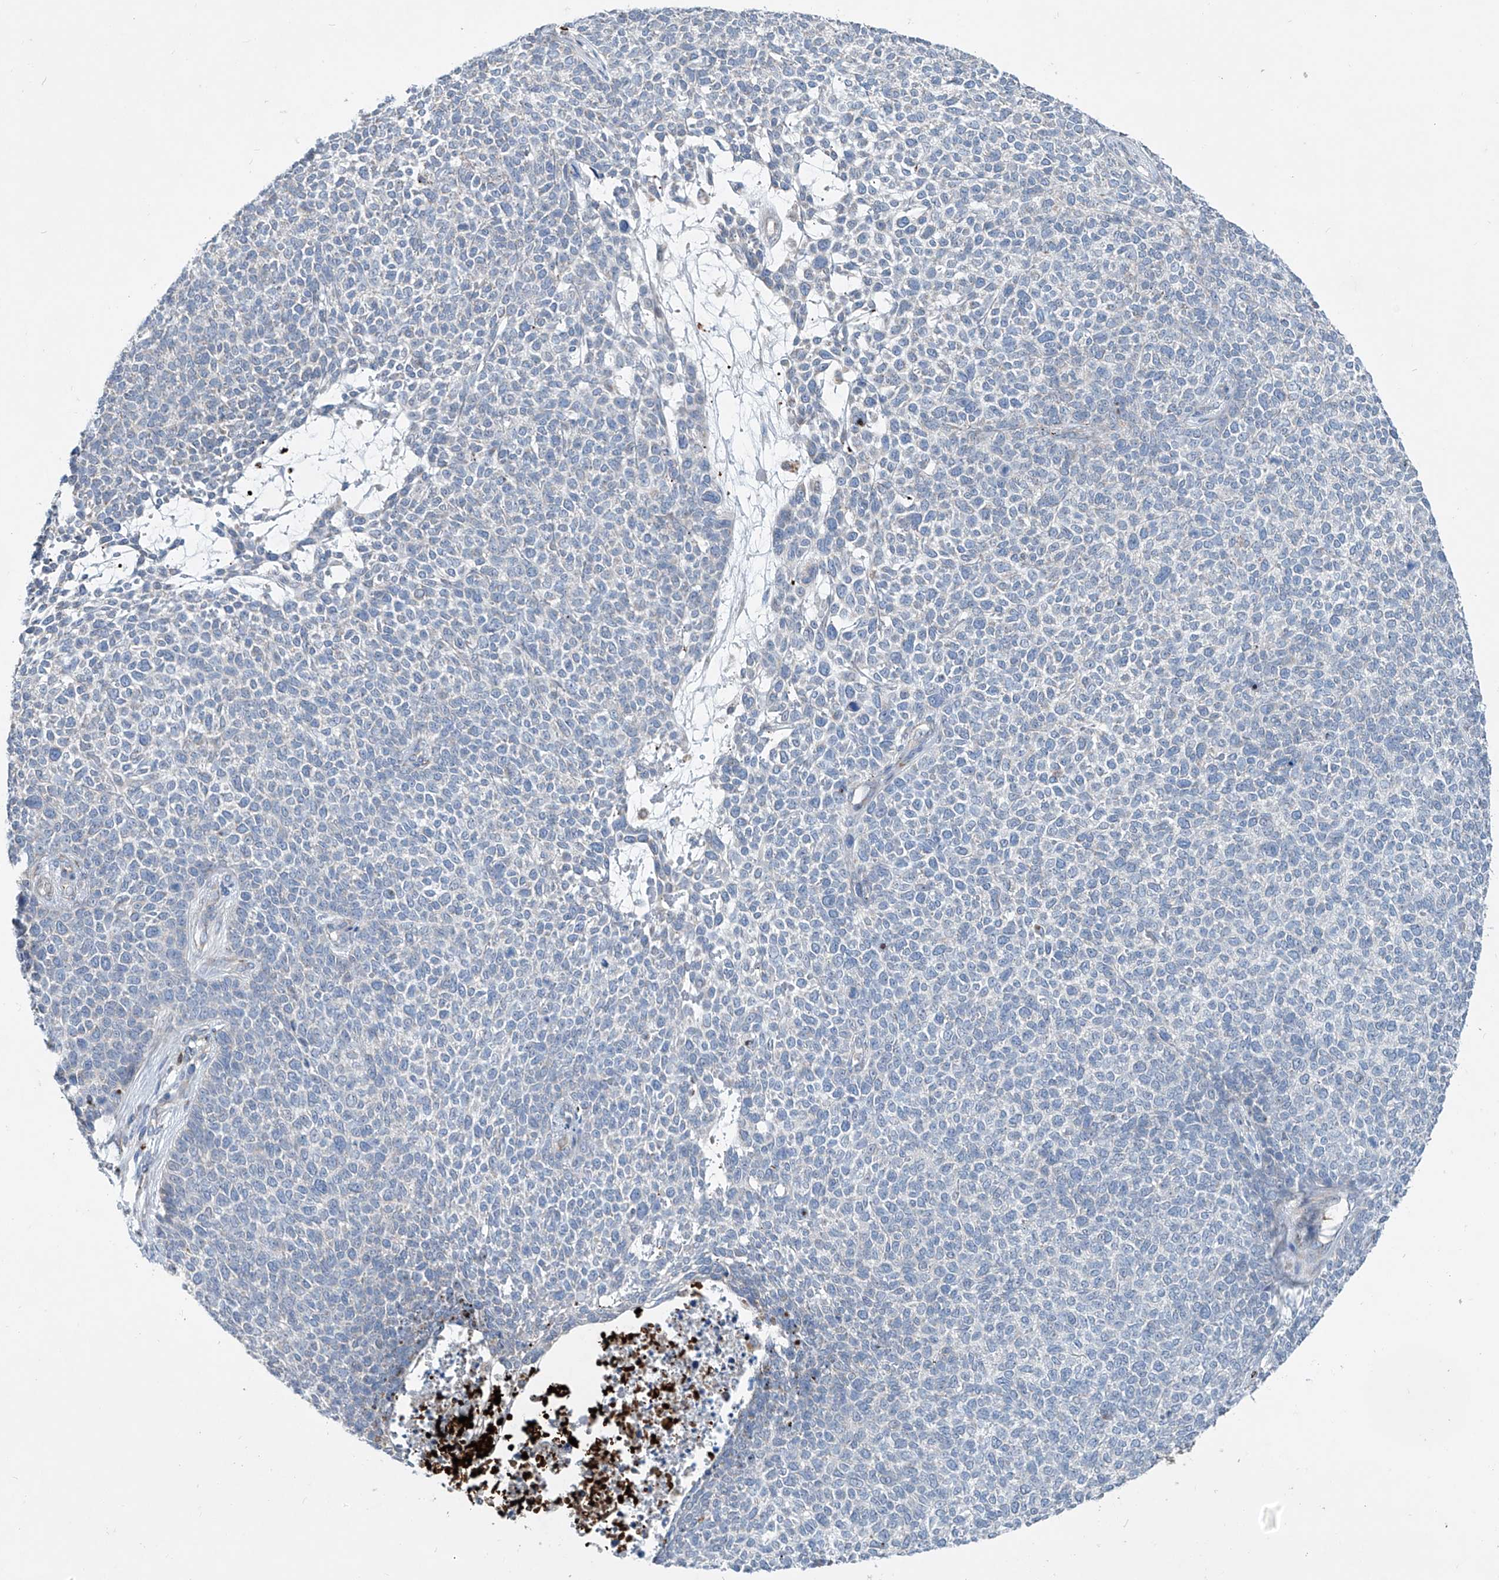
{"staining": {"intensity": "negative", "quantity": "none", "location": "none"}, "tissue": "skin cancer", "cell_type": "Tumor cells", "image_type": "cancer", "snomed": [{"axis": "morphology", "description": "Basal cell carcinoma"}, {"axis": "topography", "description": "Skin"}], "caption": "DAB (3,3'-diaminobenzidine) immunohistochemical staining of human basal cell carcinoma (skin) demonstrates no significant expression in tumor cells.", "gene": "CDH5", "patient": {"sex": "female", "age": 84}}